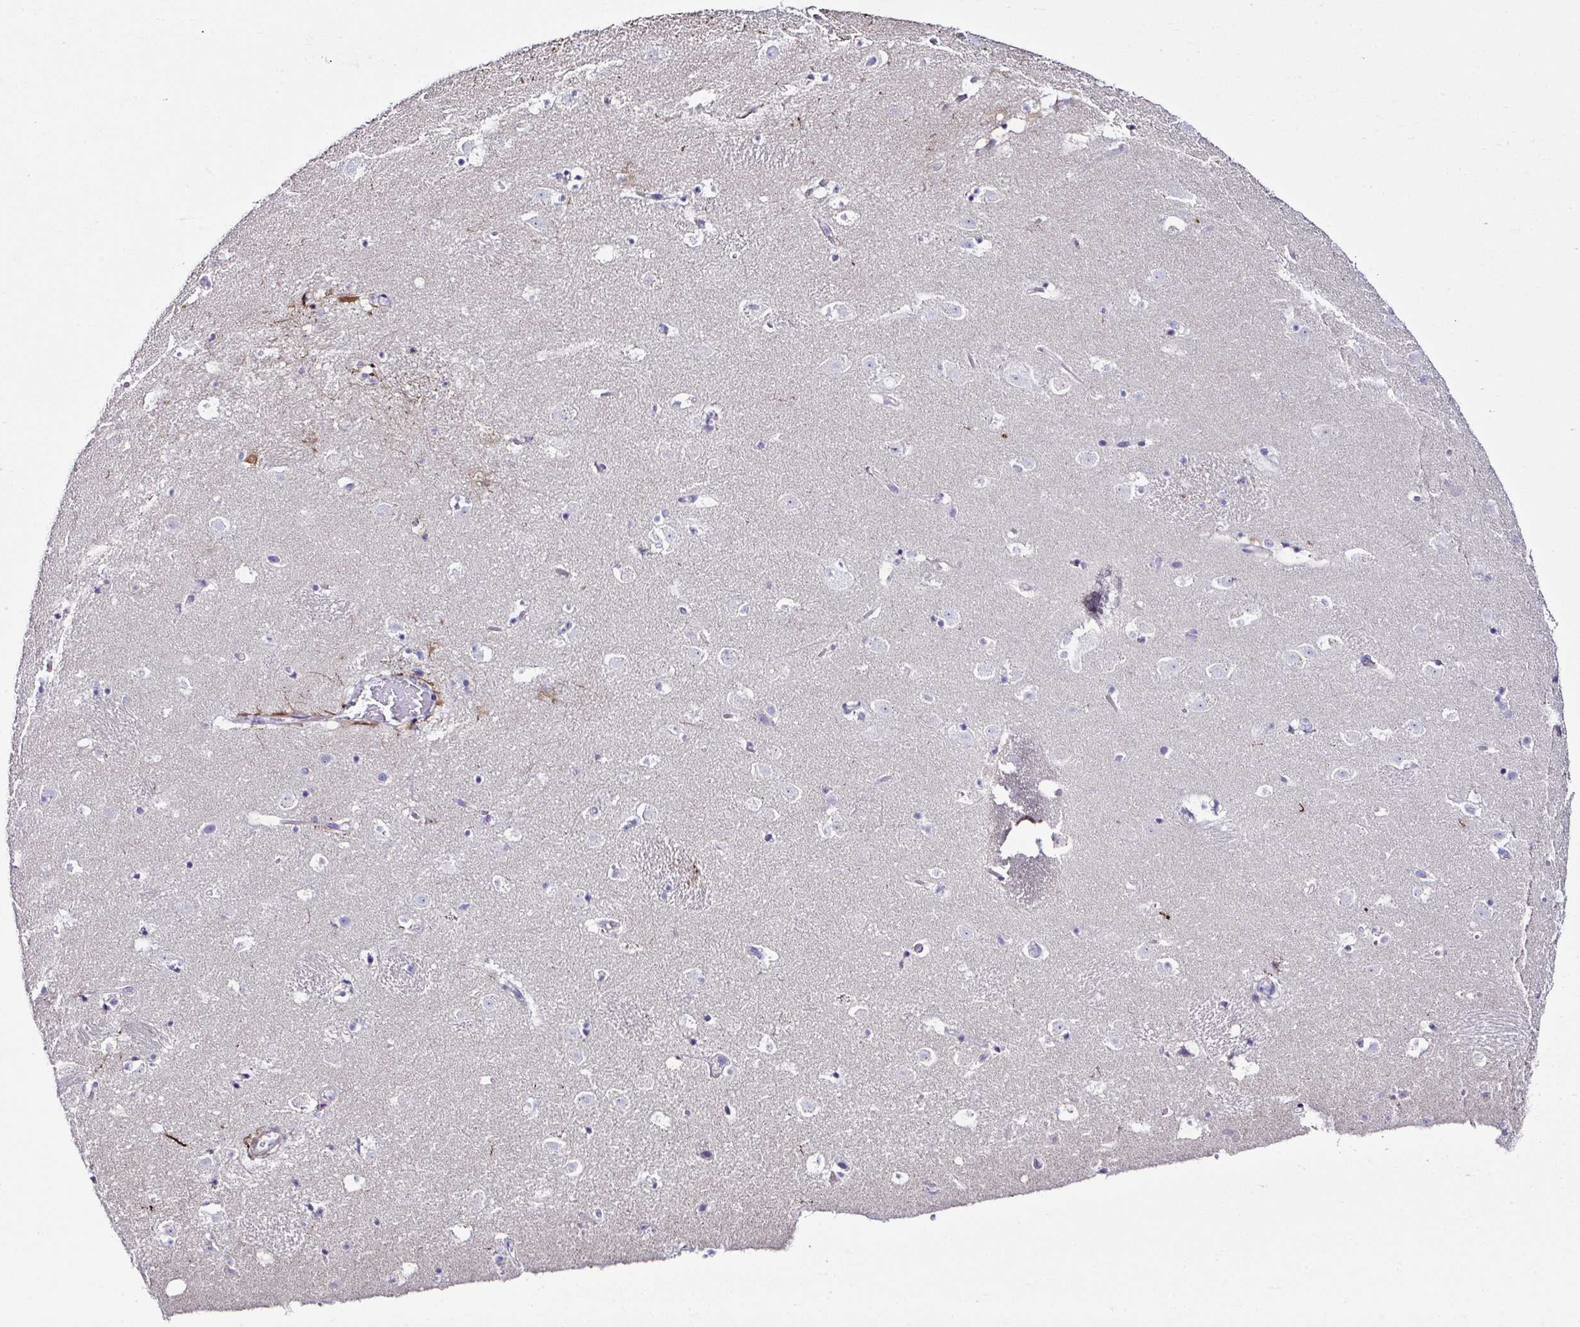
{"staining": {"intensity": "negative", "quantity": "none", "location": "none"}, "tissue": "caudate", "cell_type": "Glial cells", "image_type": "normal", "snomed": [{"axis": "morphology", "description": "Normal tissue, NOS"}, {"axis": "topography", "description": "Lateral ventricle wall"}], "caption": "DAB immunohistochemical staining of benign human caudate reveals no significant staining in glial cells.", "gene": "OR4P4", "patient": {"sex": "male", "age": 37}}